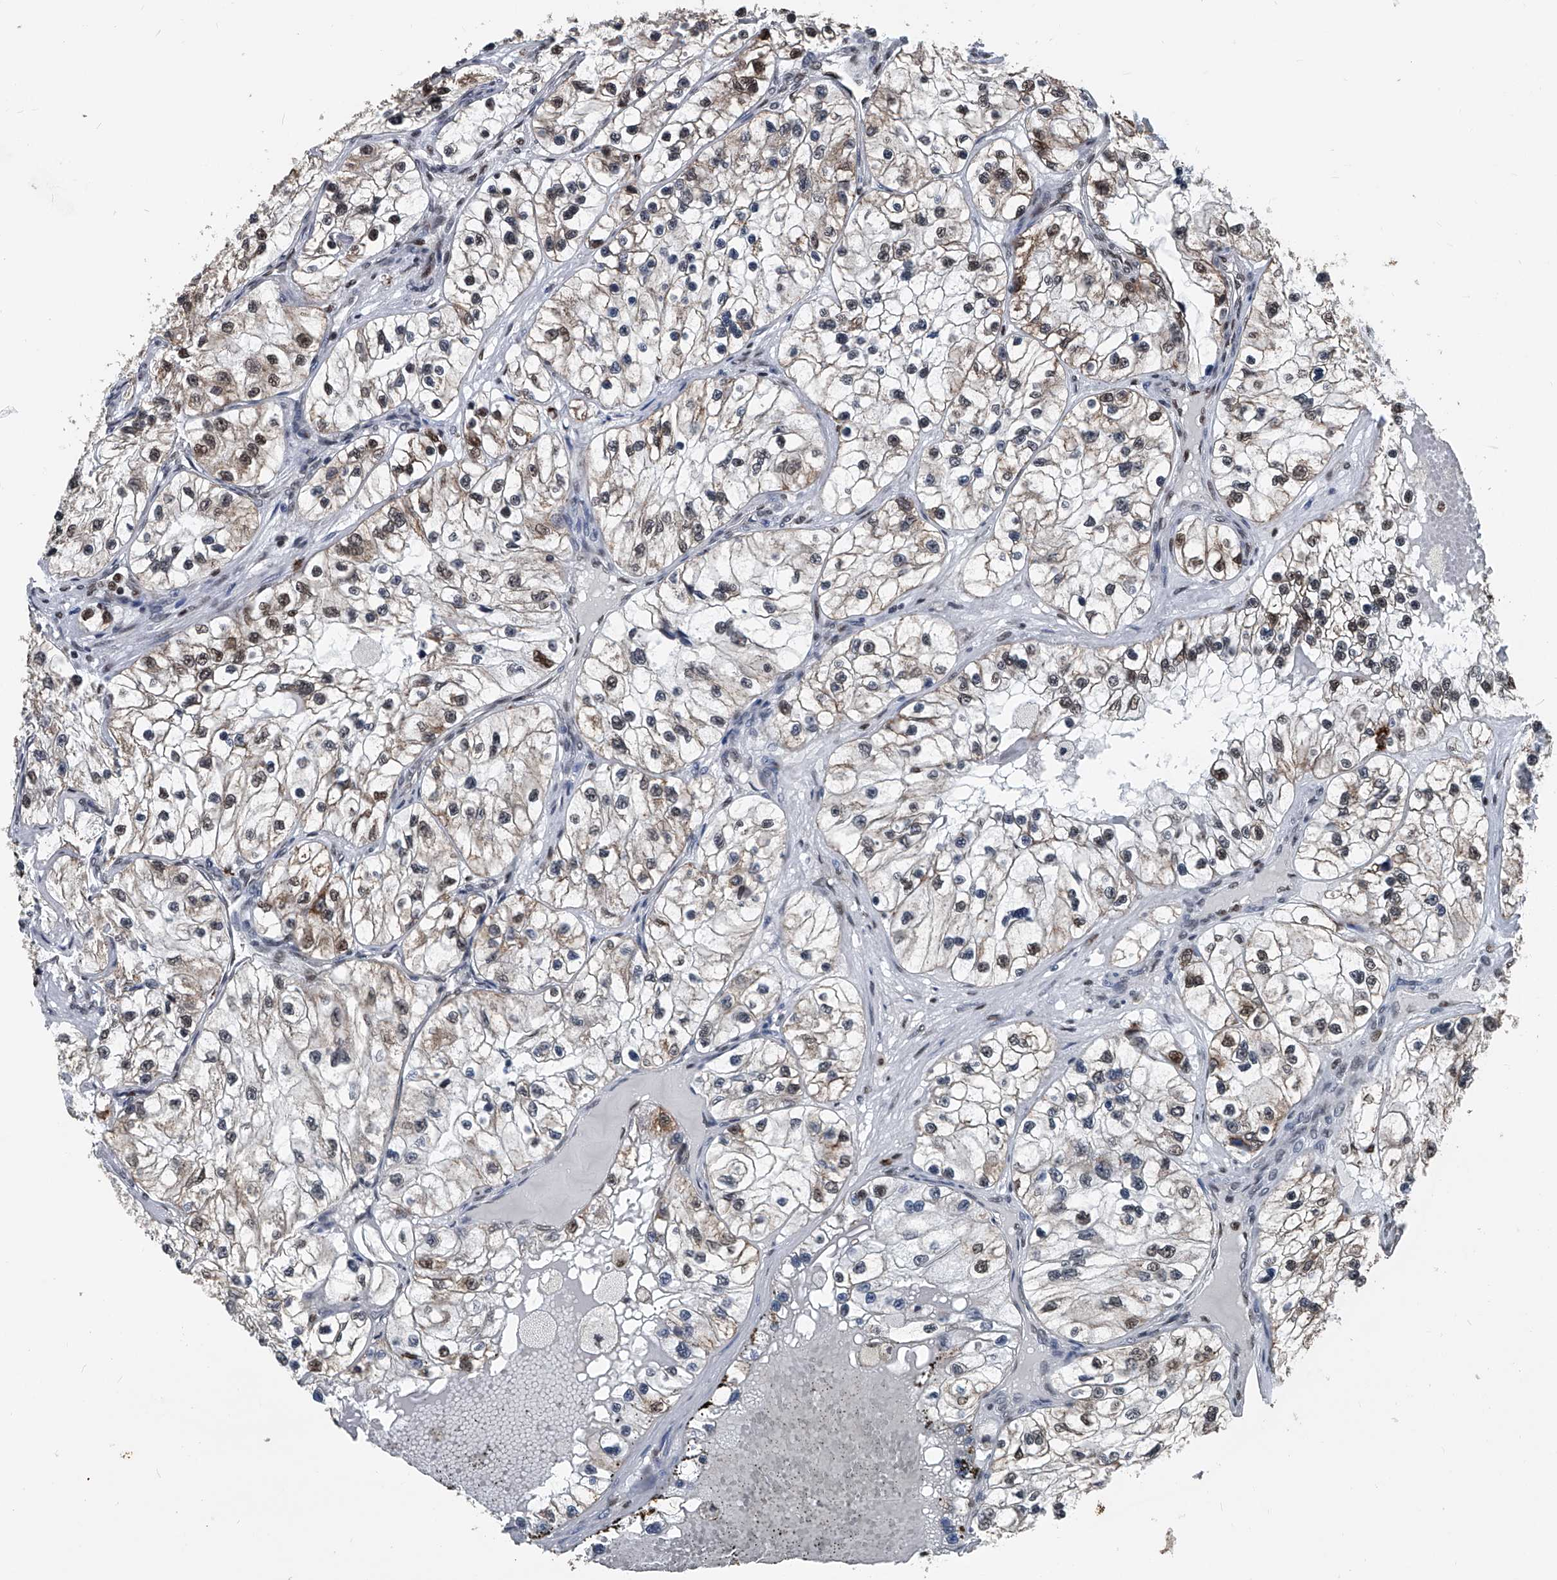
{"staining": {"intensity": "moderate", "quantity": "<25%", "location": "cytoplasmic/membranous,nuclear"}, "tissue": "renal cancer", "cell_type": "Tumor cells", "image_type": "cancer", "snomed": [{"axis": "morphology", "description": "Adenocarcinoma, NOS"}, {"axis": "topography", "description": "Kidney"}], "caption": "Moderate cytoplasmic/membranous and nuclear staining for a protein is present in about <25% of tumor cells of renal cancer (adenocarcinoma) using IHC.", "gene": "FKBP5", "patient": {"sex": "female", "age": 57}}